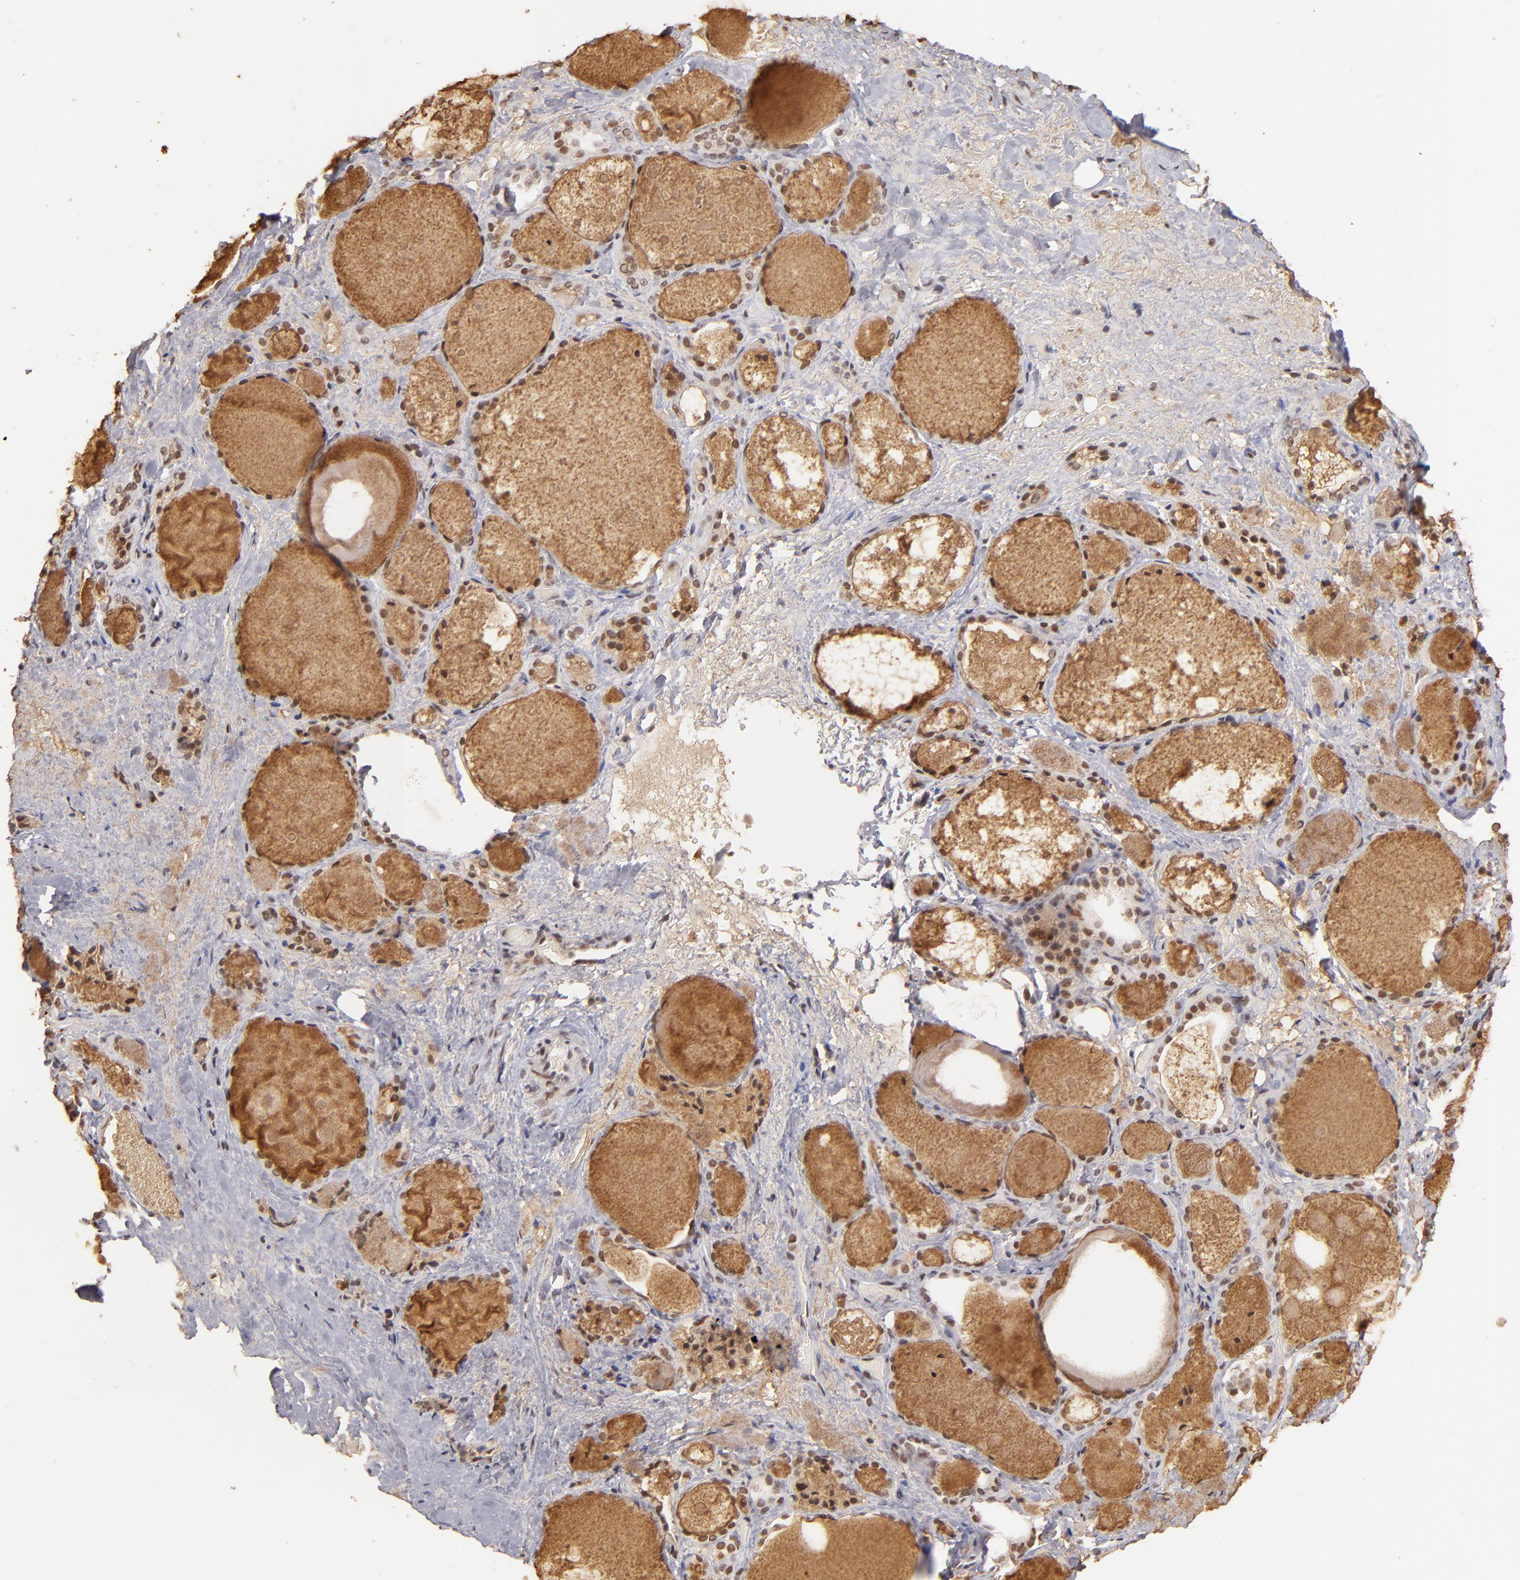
{"staining": {"intensity": "moderate", "quantity": ">75%", "location": "nuclear"}, "tissue": "thyroid gland", "cell_type": "Glandular cells", "image_type": "normal", "snomed": [{"axis": "morphology", "description": "Normal tissue, NOS"}, {"axis": "topography", "description": "Thyroid gland"}], "caption": "IHC photomicrograph of normal human thyroid gland stained for a protein (brown), which exhibits medium levels of moderate nuclear staining in approximately >75% of glandular cells.", "gene": "CLOCK", "patient": {"sex": "female", "age": 75}}